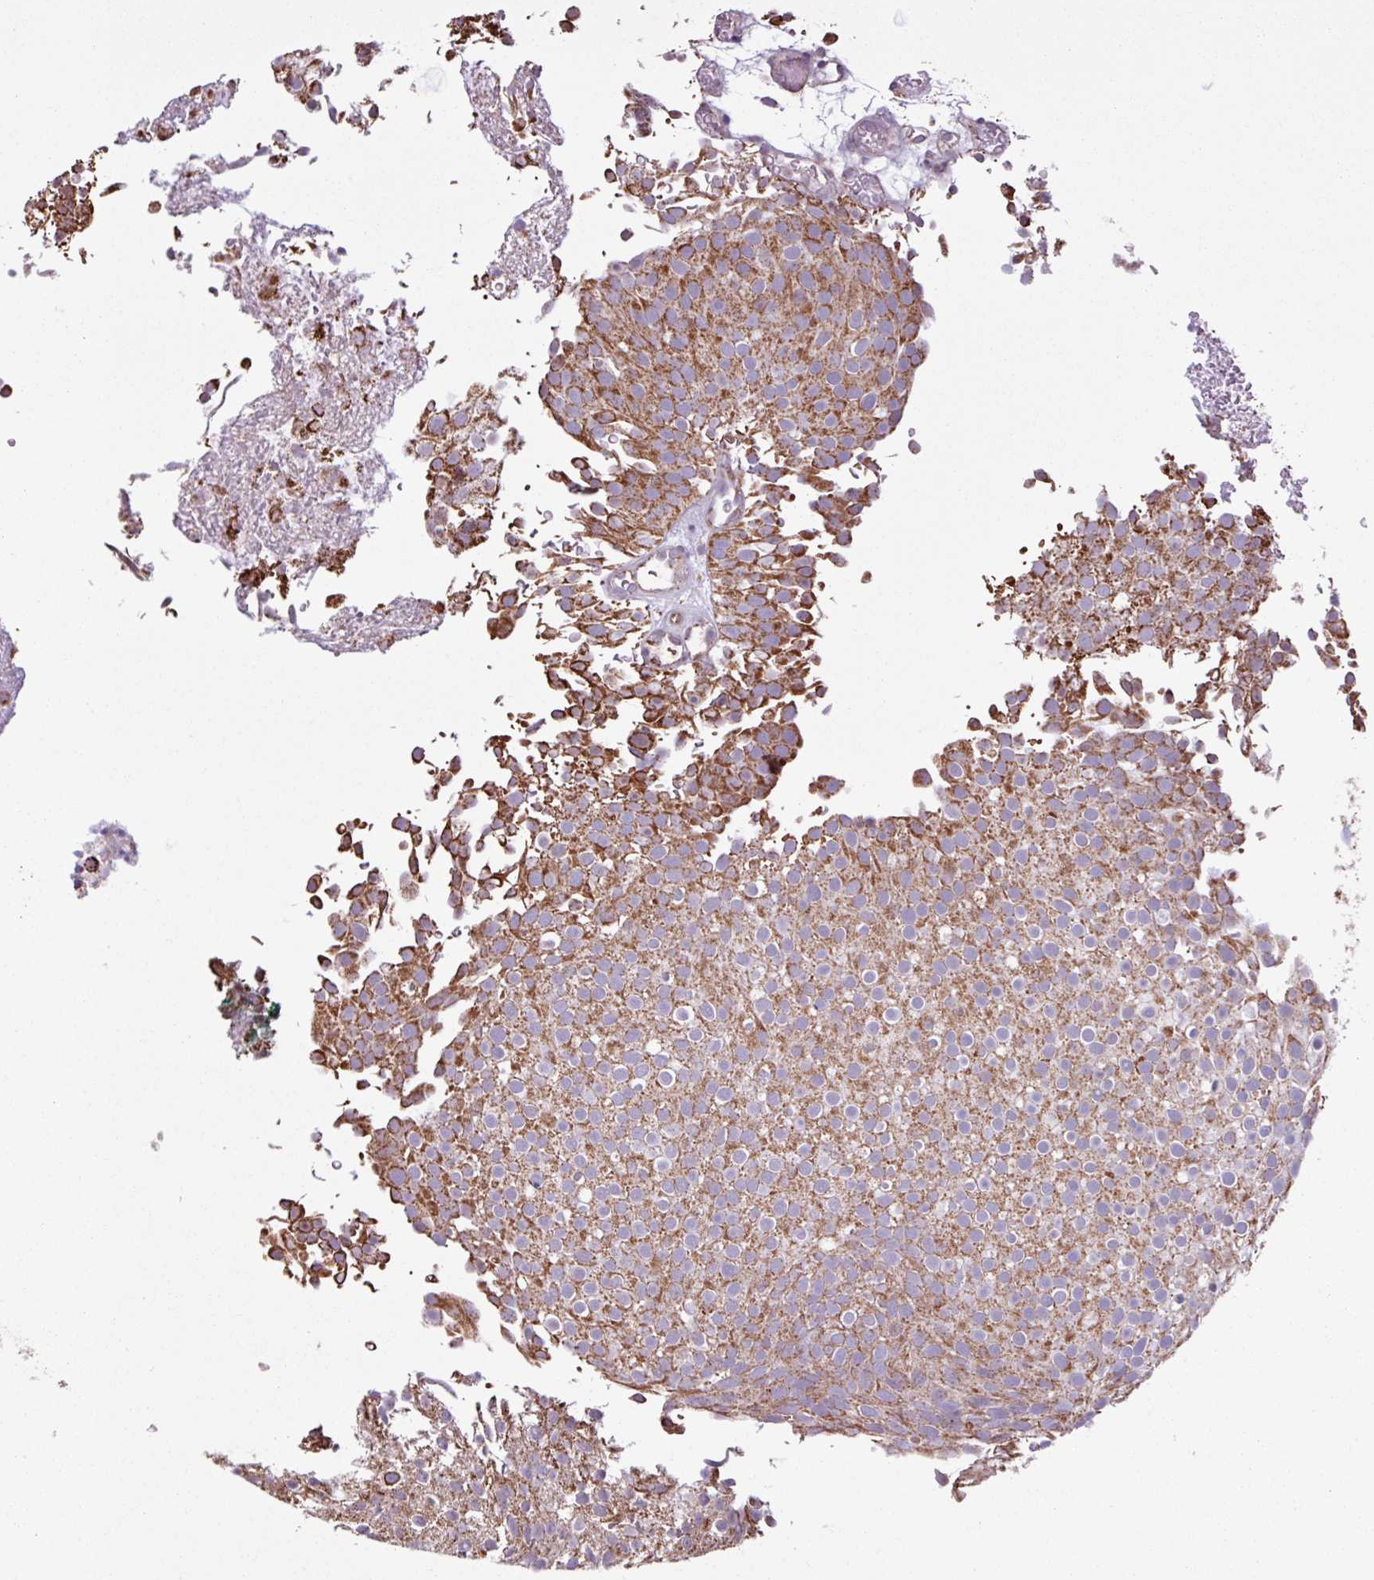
{"staining": {"intensity": "strong", "quantity": ">75%", "location": "cytoplasmic/membranous"}, "tissue": "urothelial cancer", "cell_type": "Tumor cells", "image_type": "cancer", "snomed": [{"axis": "morphology", "description": "Urothelial carcinoma, Low grade"}, {"axis": "topography", "description": "Urinary bladder"}], "caption": "Brown immunohistochemical staining in low-grade urothelial carcinoma reveals strong cytoplasmic/membranous staining in about >75% of tumor cells.", "gene": "ALG8", "patient": {"sex": "male", "age": 78}}